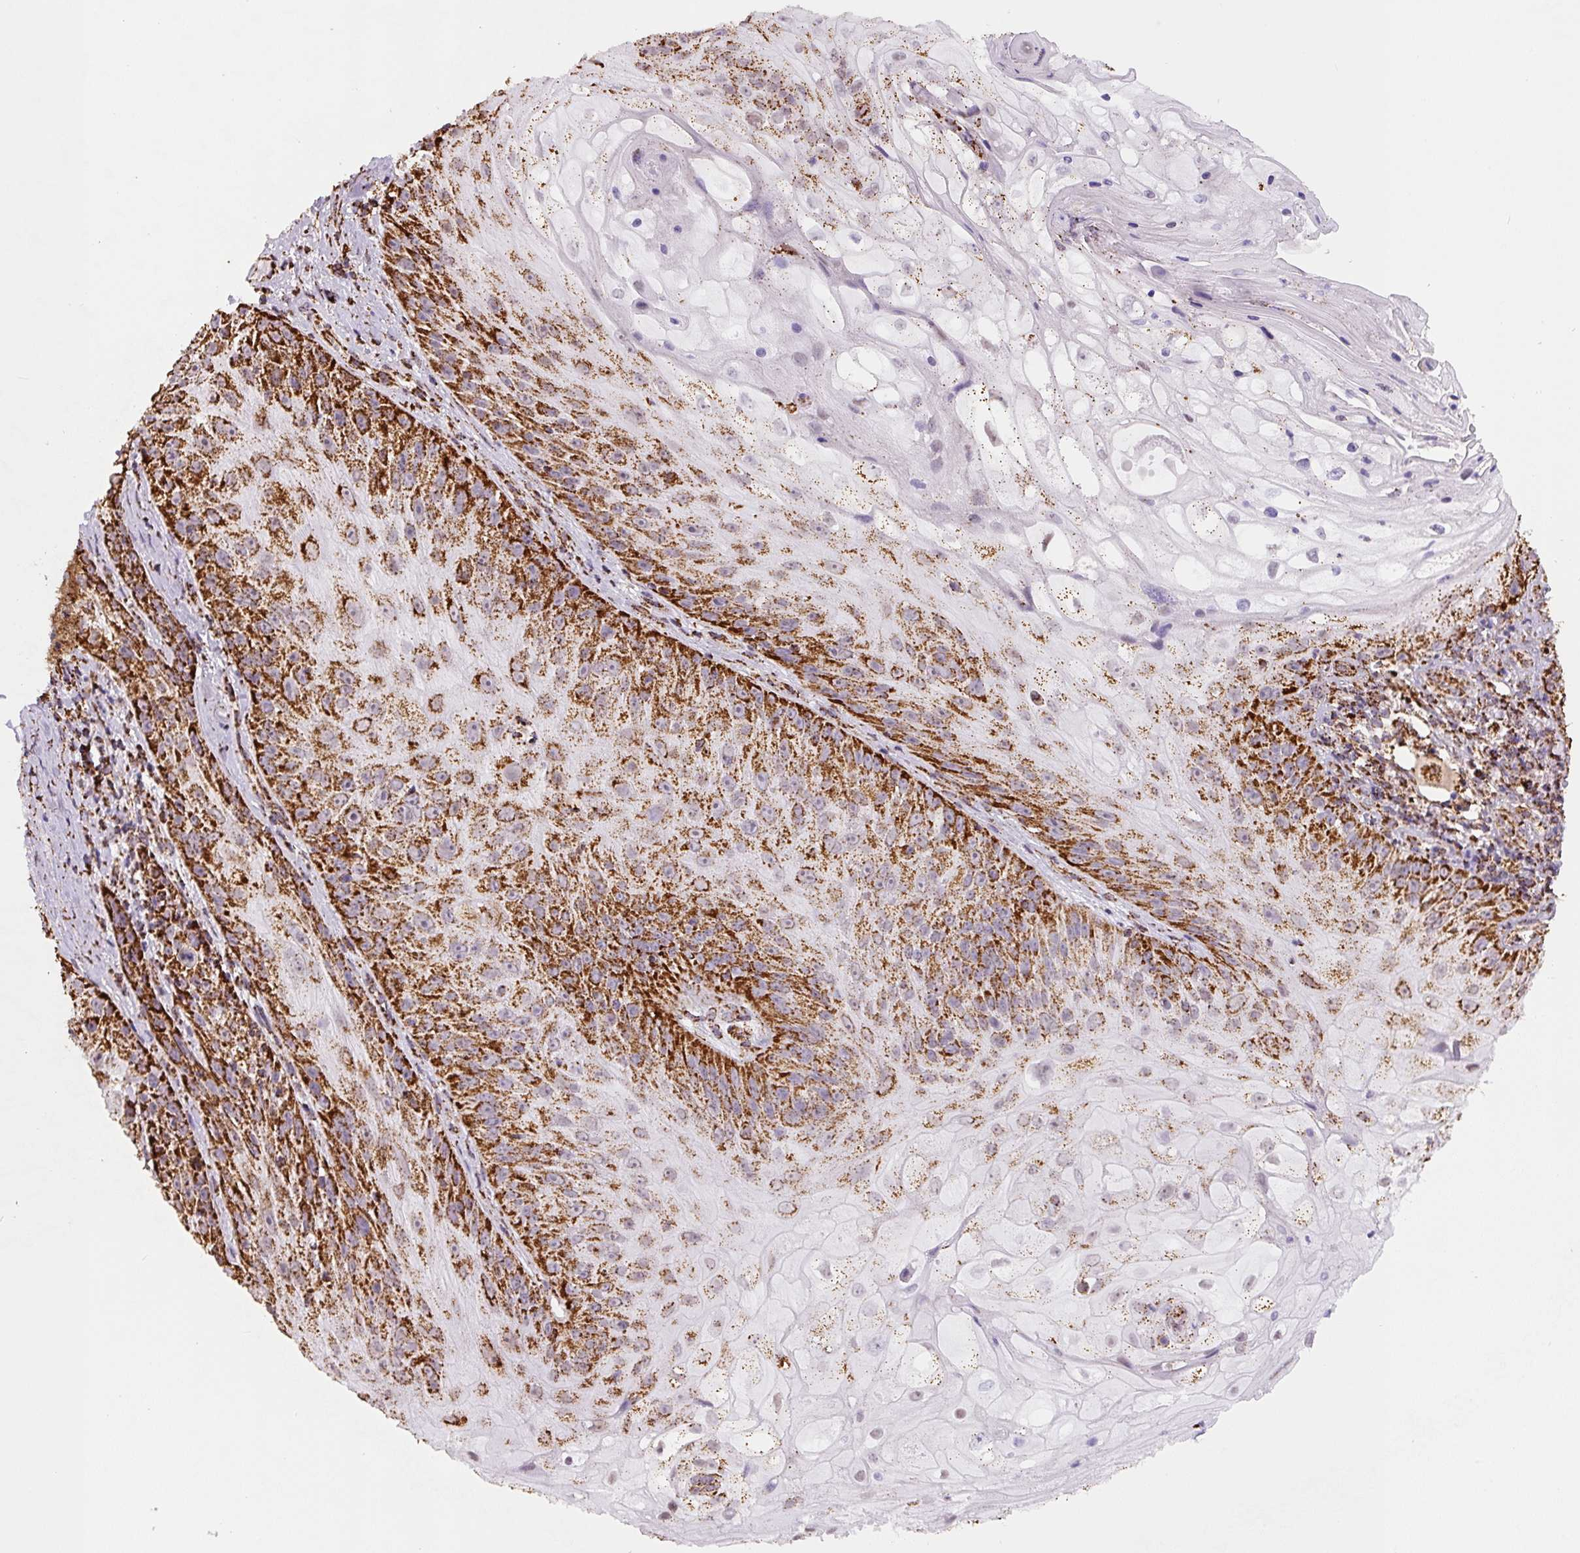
{"staining": {"intensity": "strong", "quantity": ">75%", "location": "cytoplasmic/membranous"}, "tissue": "skin cancer", "cell_type": "Tumor cells", "image_type": "cancer", "snomed": [{"axis": "morphology", "description": "Squamous cell carcinoma, NOS"}, {"axis": "topography", "description": "Skin"}, {"axis": "topography", "description": "Vulva"}], "caption": "Tumor cells demonstrate high levels of strong cytoplasmic/membranous positivity in approximately >75% of cells in human skin cancer. The protein is shown in brown color, while the nuclei are stained blue.", "gene": "ATP5F1A", "patient": {"sex": "female", "age": 76}}